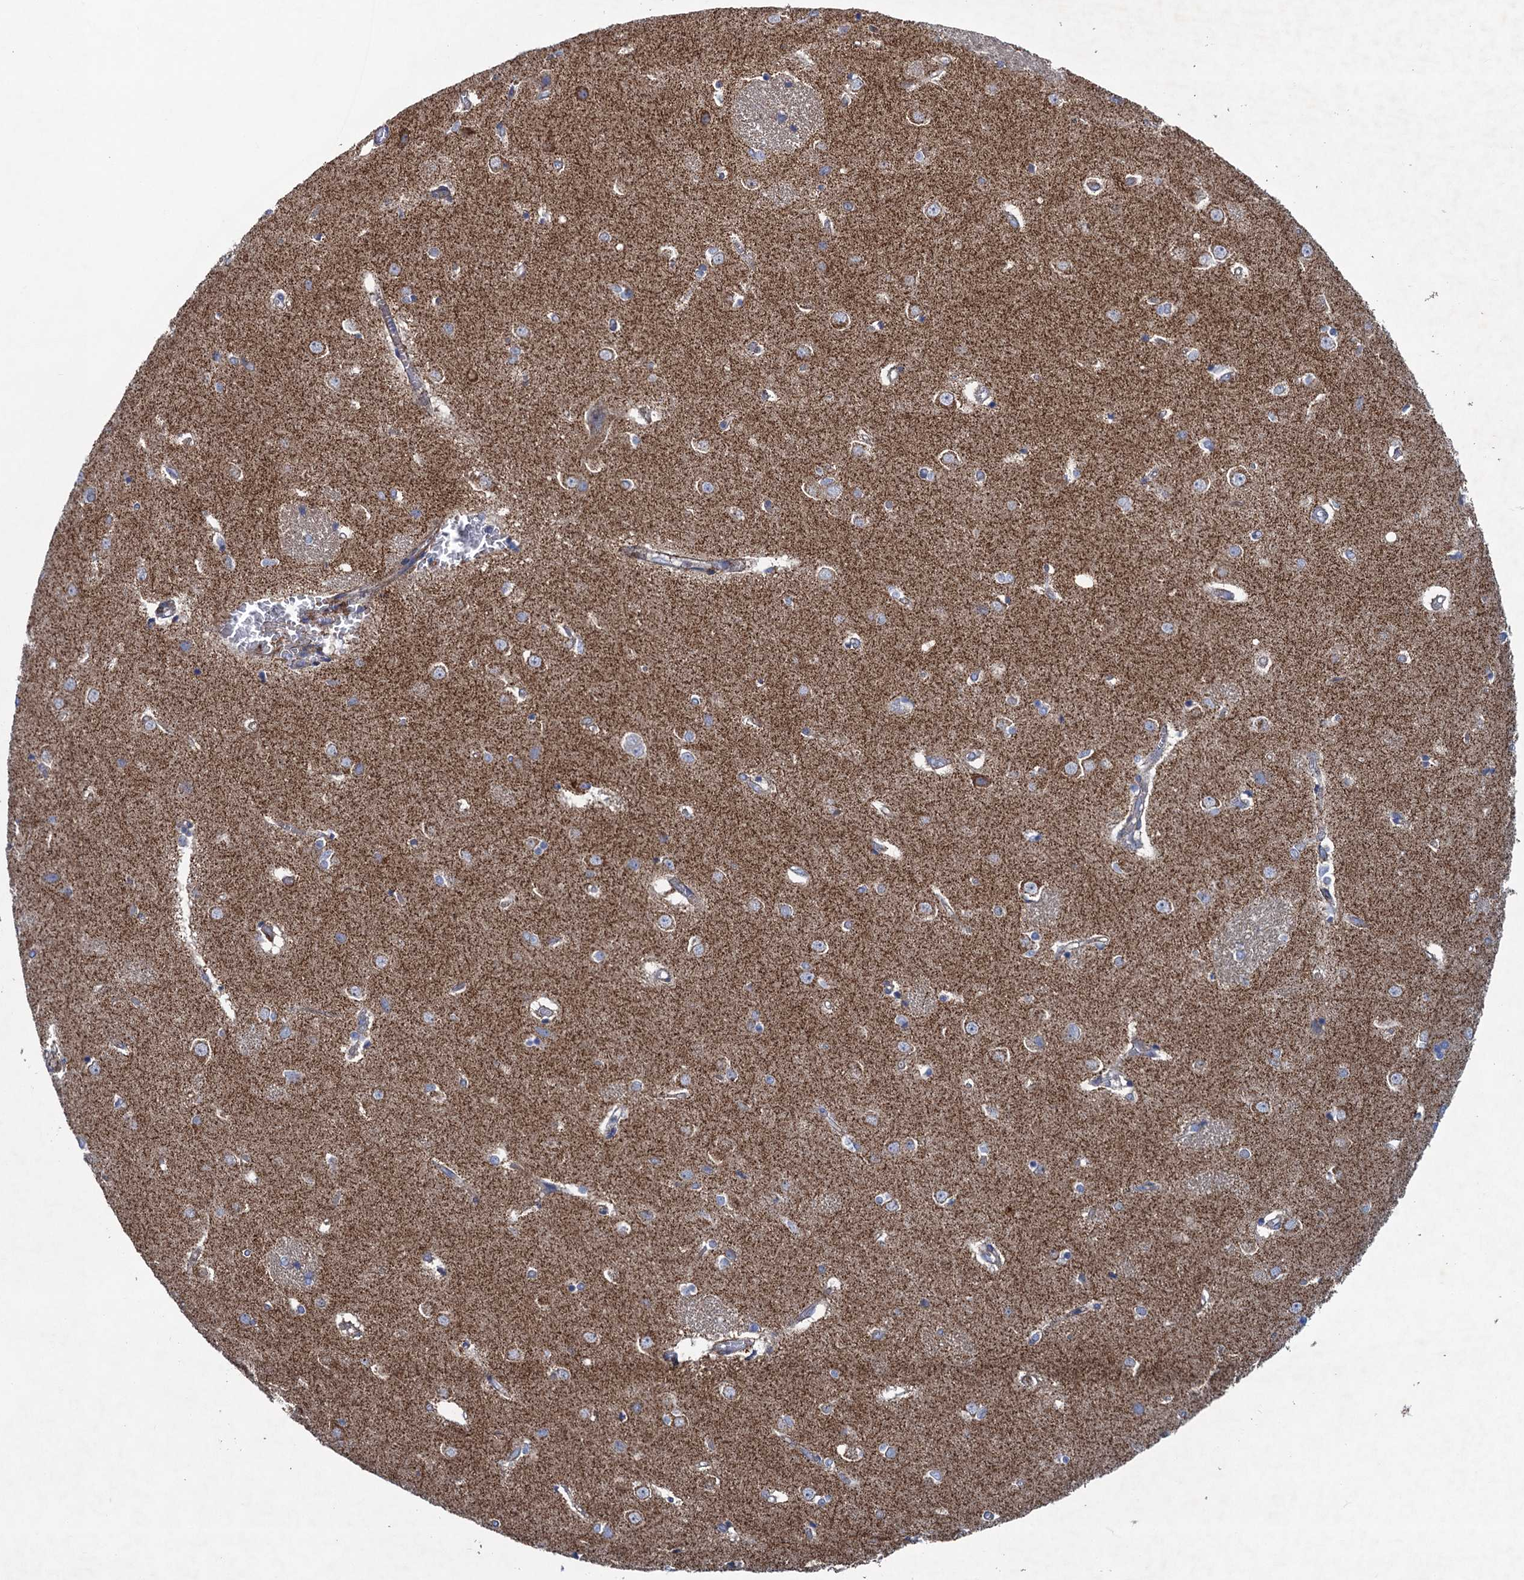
{"staining": {"intensity": "weak", "quantity": "<25%", "location": "cytoplasmic/membranous"}, "tissue": "caudate", "cell_type": "Glial cells", "image_type": "normal", "snomed": [{"axis": "morphology", "description": "Normal tissue, NOS"}, {"axis": "topography", "description": "Lateral ventricle wall"}], "caption": "The histopathology image shows no staining of glial cells in unremarkable caudate.", "gene": "GTPBP3", "patient": {"sex": "male", "age": 37}}